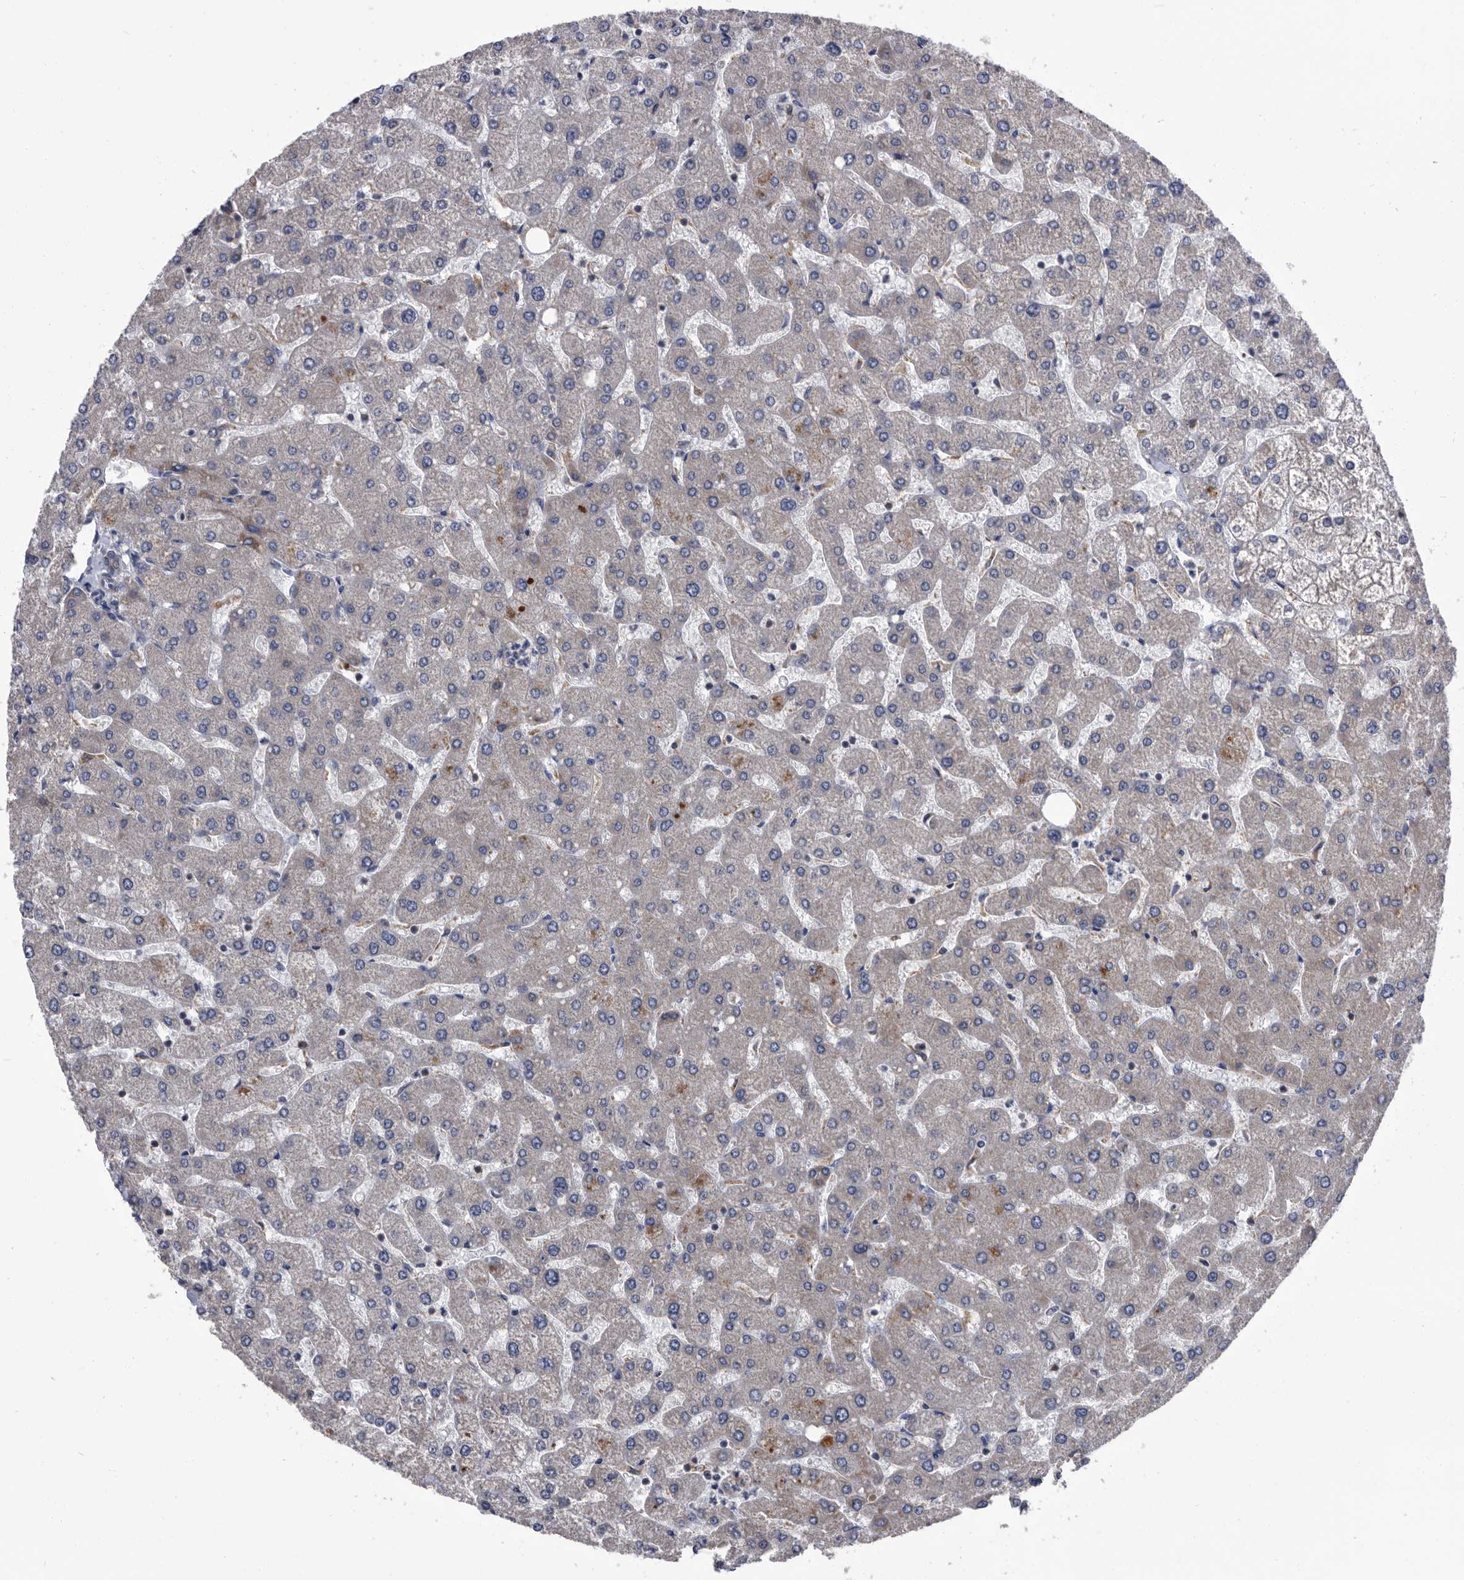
{"staining": {"intensity": "negative", "quantity": "none", "location": "none"}, "tissue": "liver", "cell_type": "Cholangiocytes", "image_type": "normal", "snomed": [{"axis": "morphology", "description": "Normal tissue, NOS"}, {"axis": "topography", "description": "Liver"}], "caption": "A high-resolution image shows immunohistochemistry staining of normal liver, which displays no significant staining in cholangiocytes. (Immunohistochemistry, brightfield microscopy, high magnification).", "gene": "DTNBP1", "patient": {"sex": "male", "age": 55}}